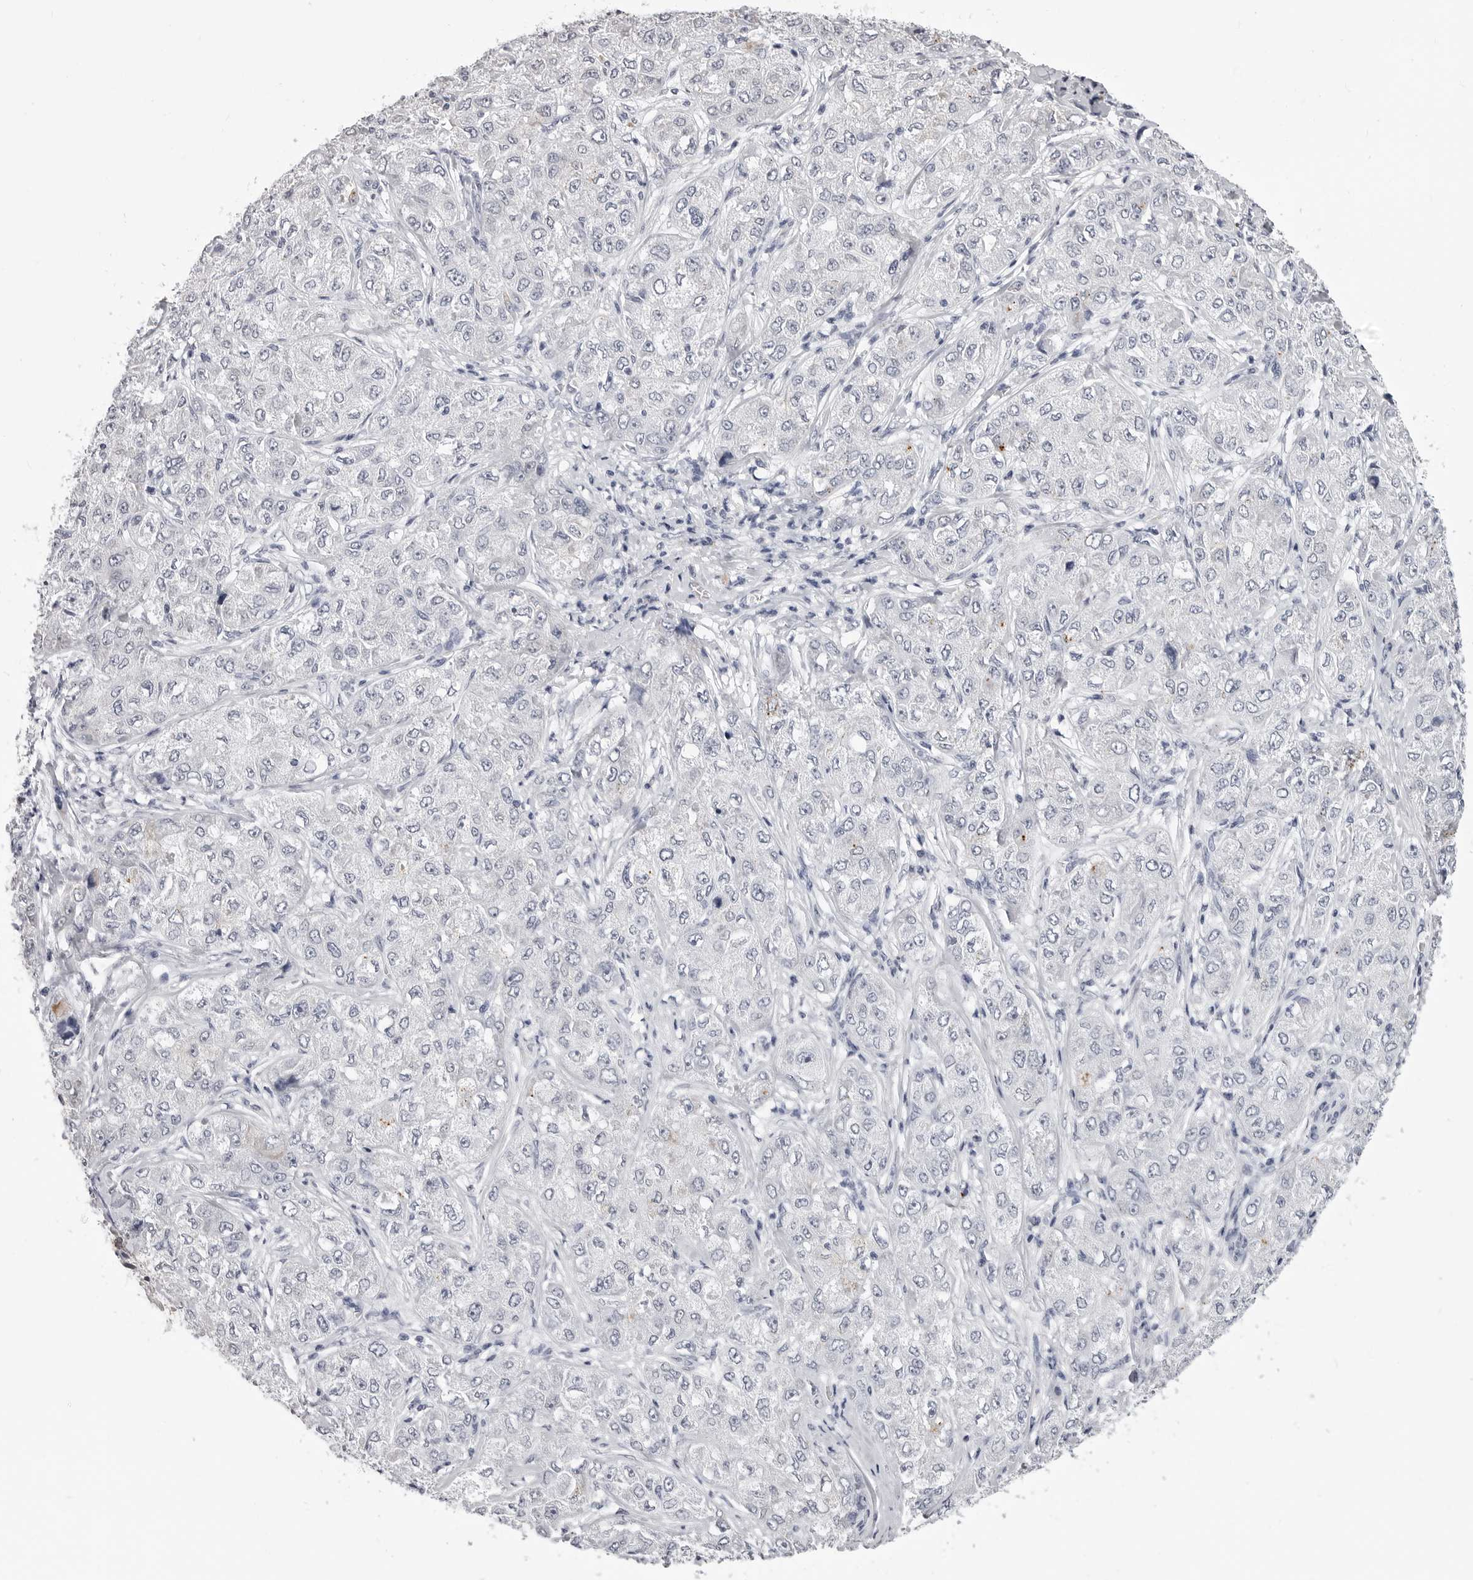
{"staining": {"intensity": "weak", "quantity": "<25%", "location": "cytoplasmic/membranous,nuclear"}, "tissue": "liver cancer", "cell_type": "Tumor cells", "image_type": "cancer", "snomed": [{"axis": "morphology", "description": "Carcinoma, Hepatocellular, NOS"}, {"axis": "topography", "description": "Liver"}], "caption": "Tumor cells show no significant expression in liver cancer (hepatocellular carcinoma). Nuclei are stained in blue.", "gene": "LGALS4", "patient": {"sex": "male", "age": 80}}